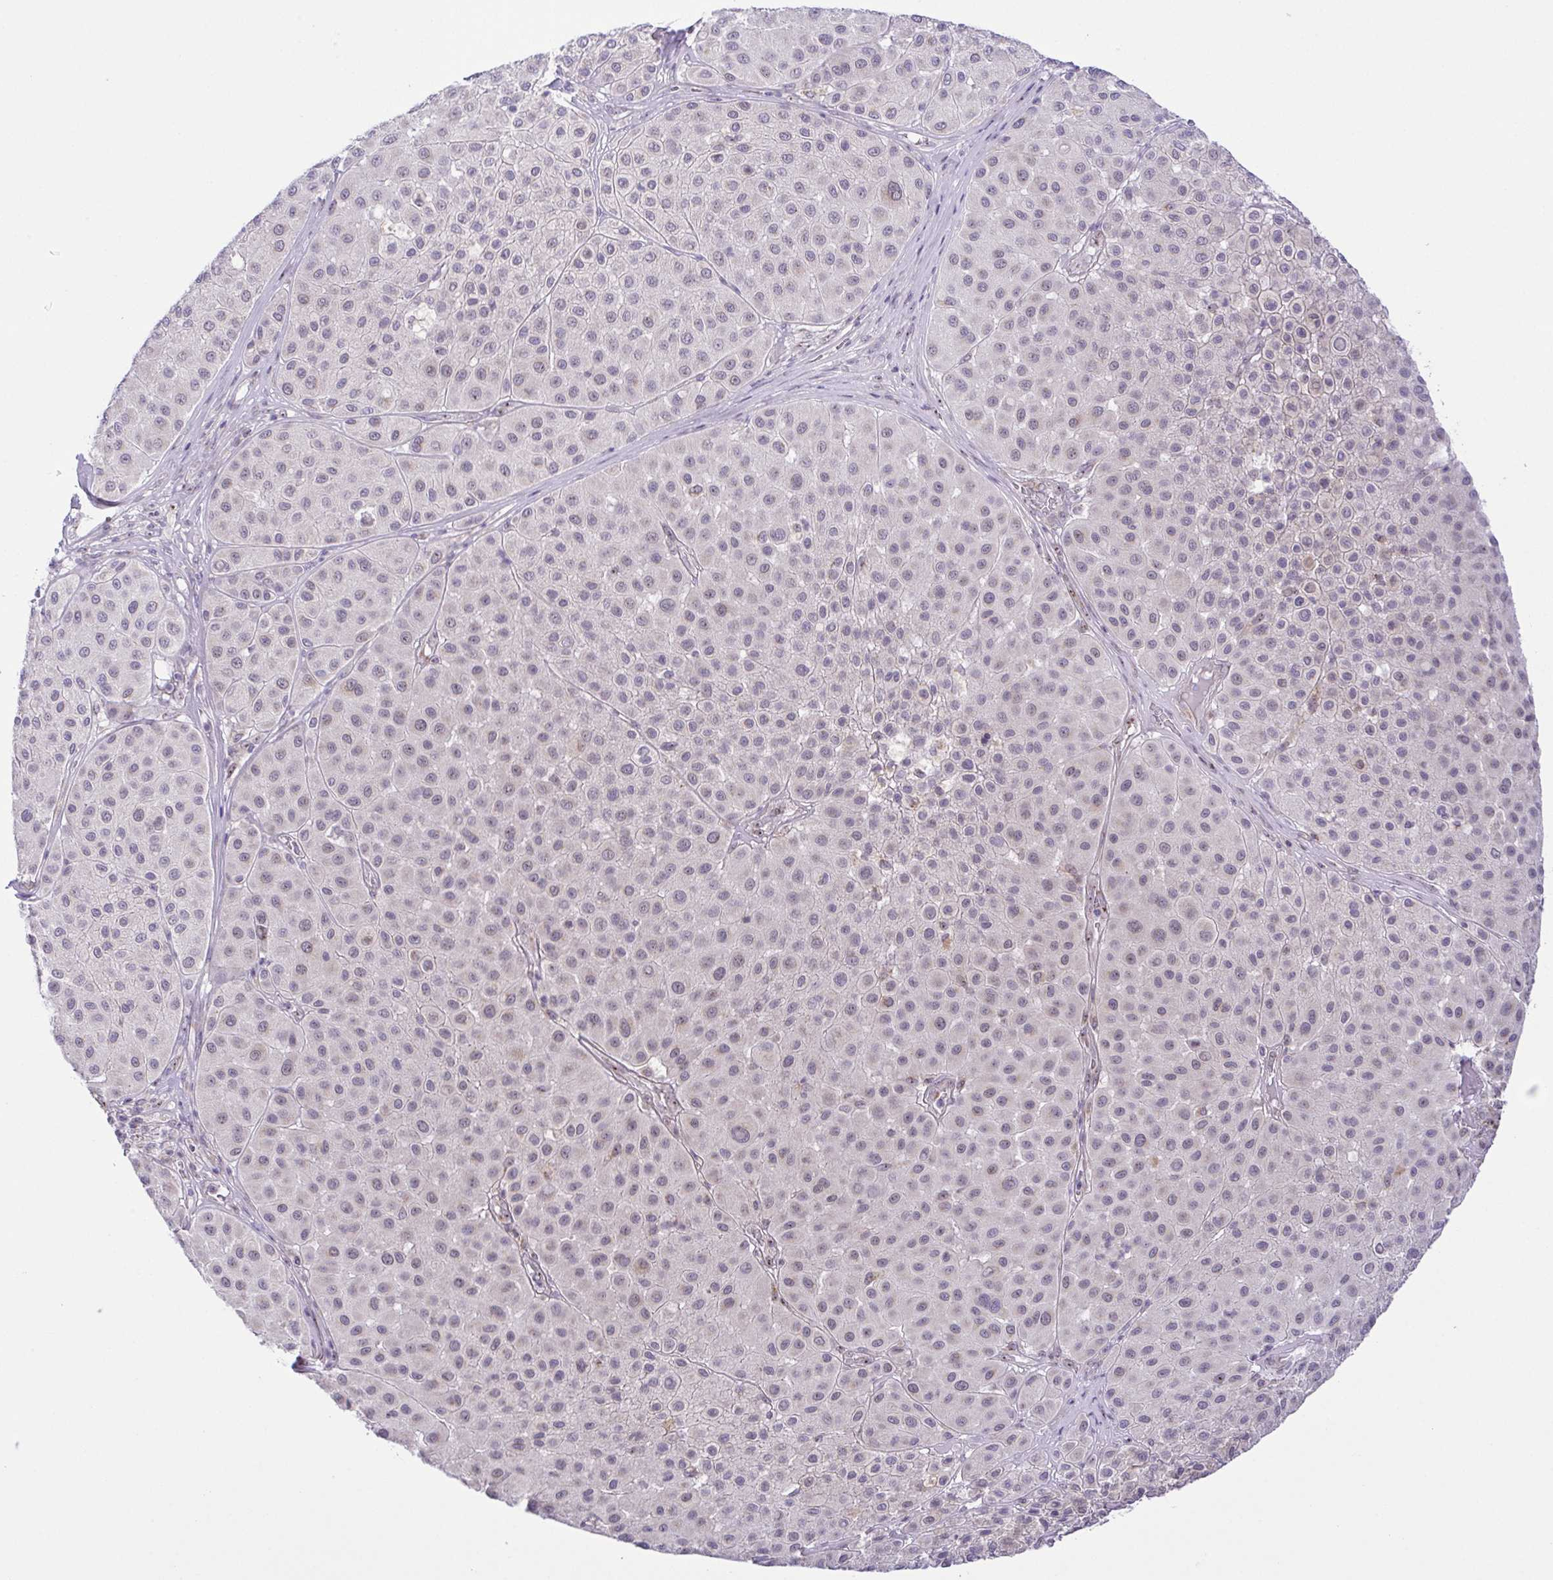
{"staining": {"intensity": "weak", "quantity": "<25%", "location": "nuclear"}, "tissue": "melanoma", "cell_type": "Tumor cells", "image_type": "cancer", "snomed": [{"axis": "morphology", "description": "Malignant melanoma, Metastatic site"}, {"axis": "topography", "description": "Smooth muscle"}], "caption": "Tumor cells show no significant expression in melanoma.", "gene": "RSL24D1", "patient": {"sex": "male", "age": 41}}